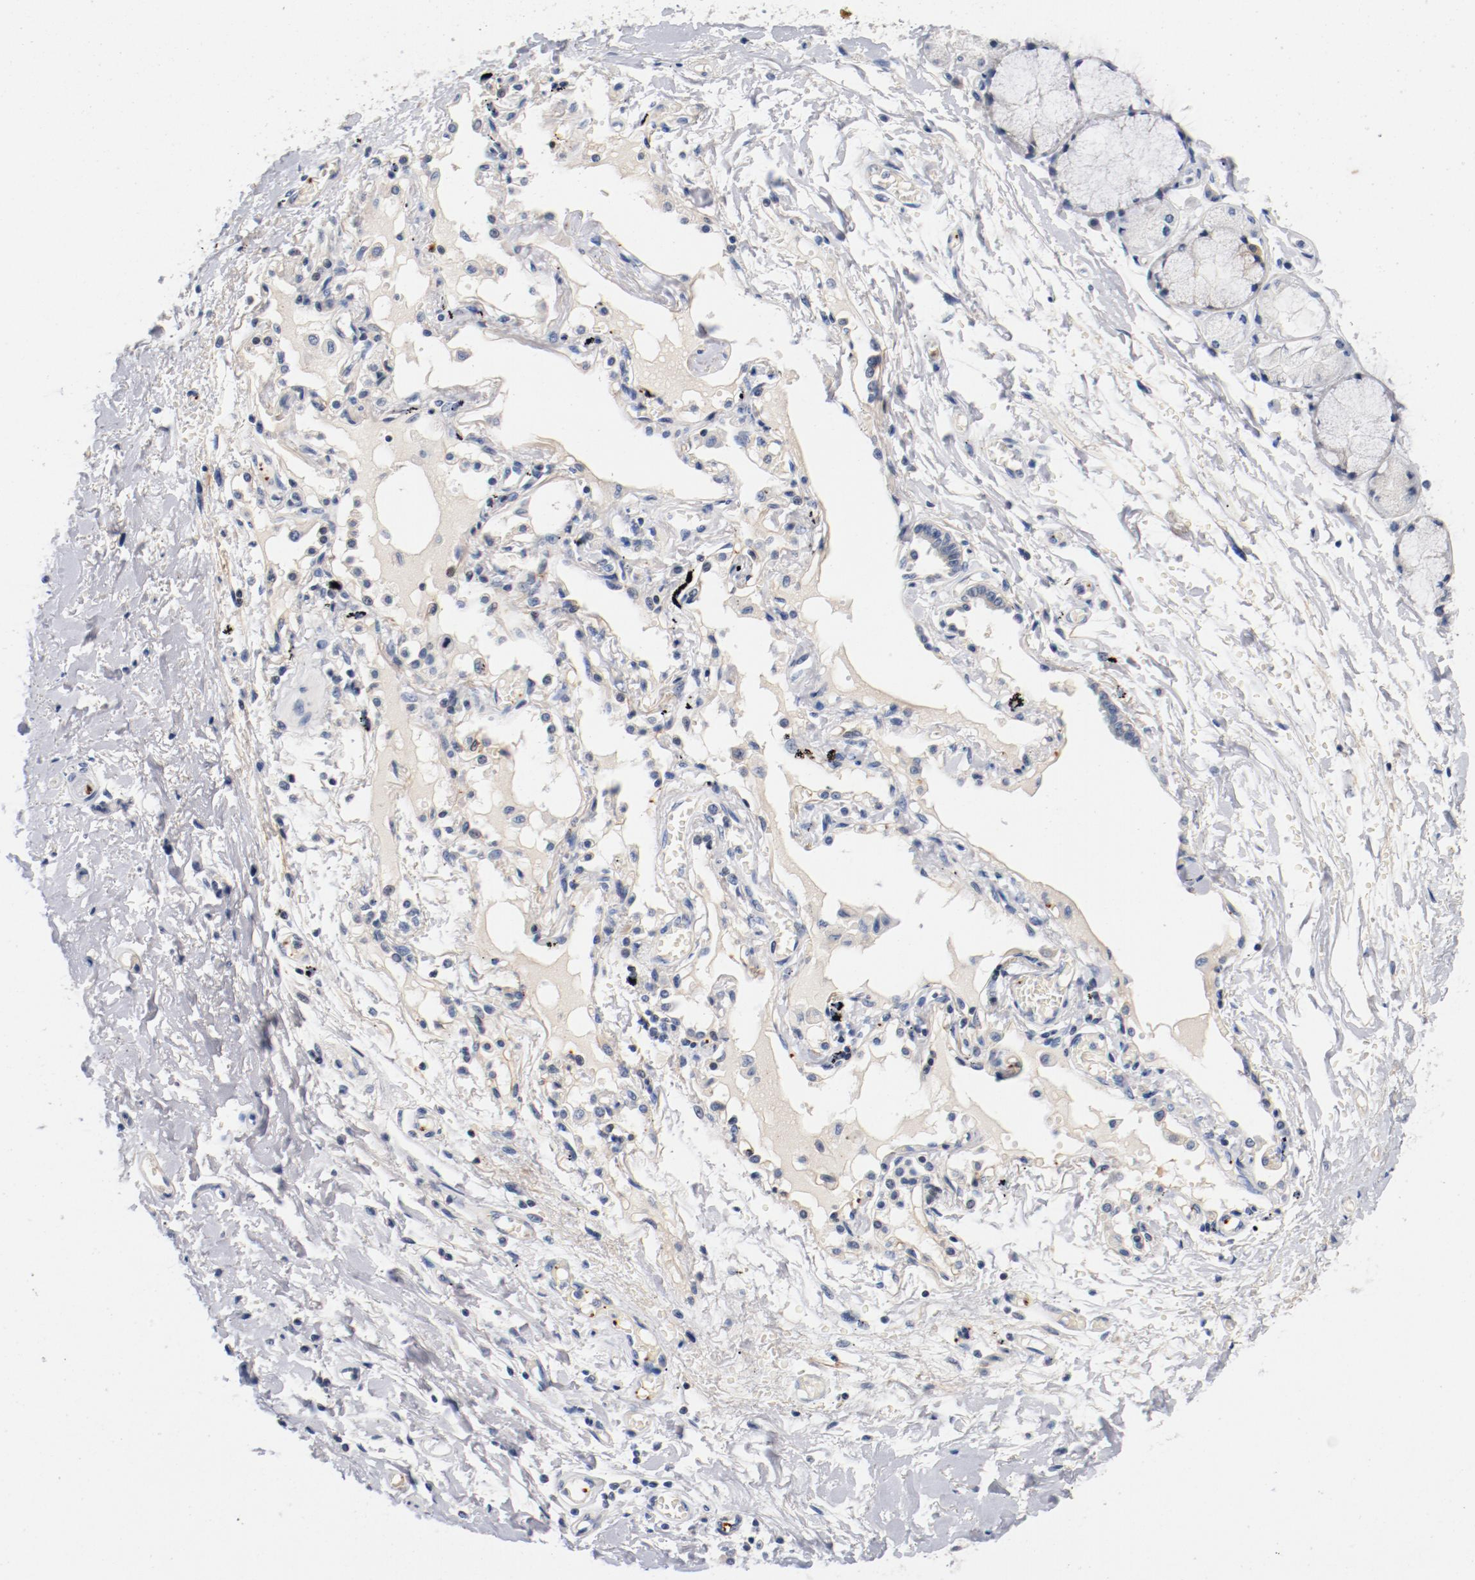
{"staining": {"intensity": "weak", "quantity": "25%-75%", "location": "cytoplasmic/membranous"}, "tissue": "bronchus", "cell_type": "Respiratory epithelial cells", "image_type": "normal", "snomed": [{"axis": "morphology", "description": "Normal tissue, NOS"}, {"axis": "topography", "description": "Bronchus"}, {"axis": "topography", "description": "Lung"}], "caption": "Immunohistochemistry (IHC) of benign human bronchus demonstrates low levels of weak cytoplasmic/membranous expression in approximately 25%-75% of respiratory epithelial cells. The staining was performed using DAB (3,3'-diaminobenzidine), with brown indicating positive protein expression. Nuclei are stained blue with hematoxylin.", "gene": "PIM1", "patient": {"sex": "female", "age": 56}}